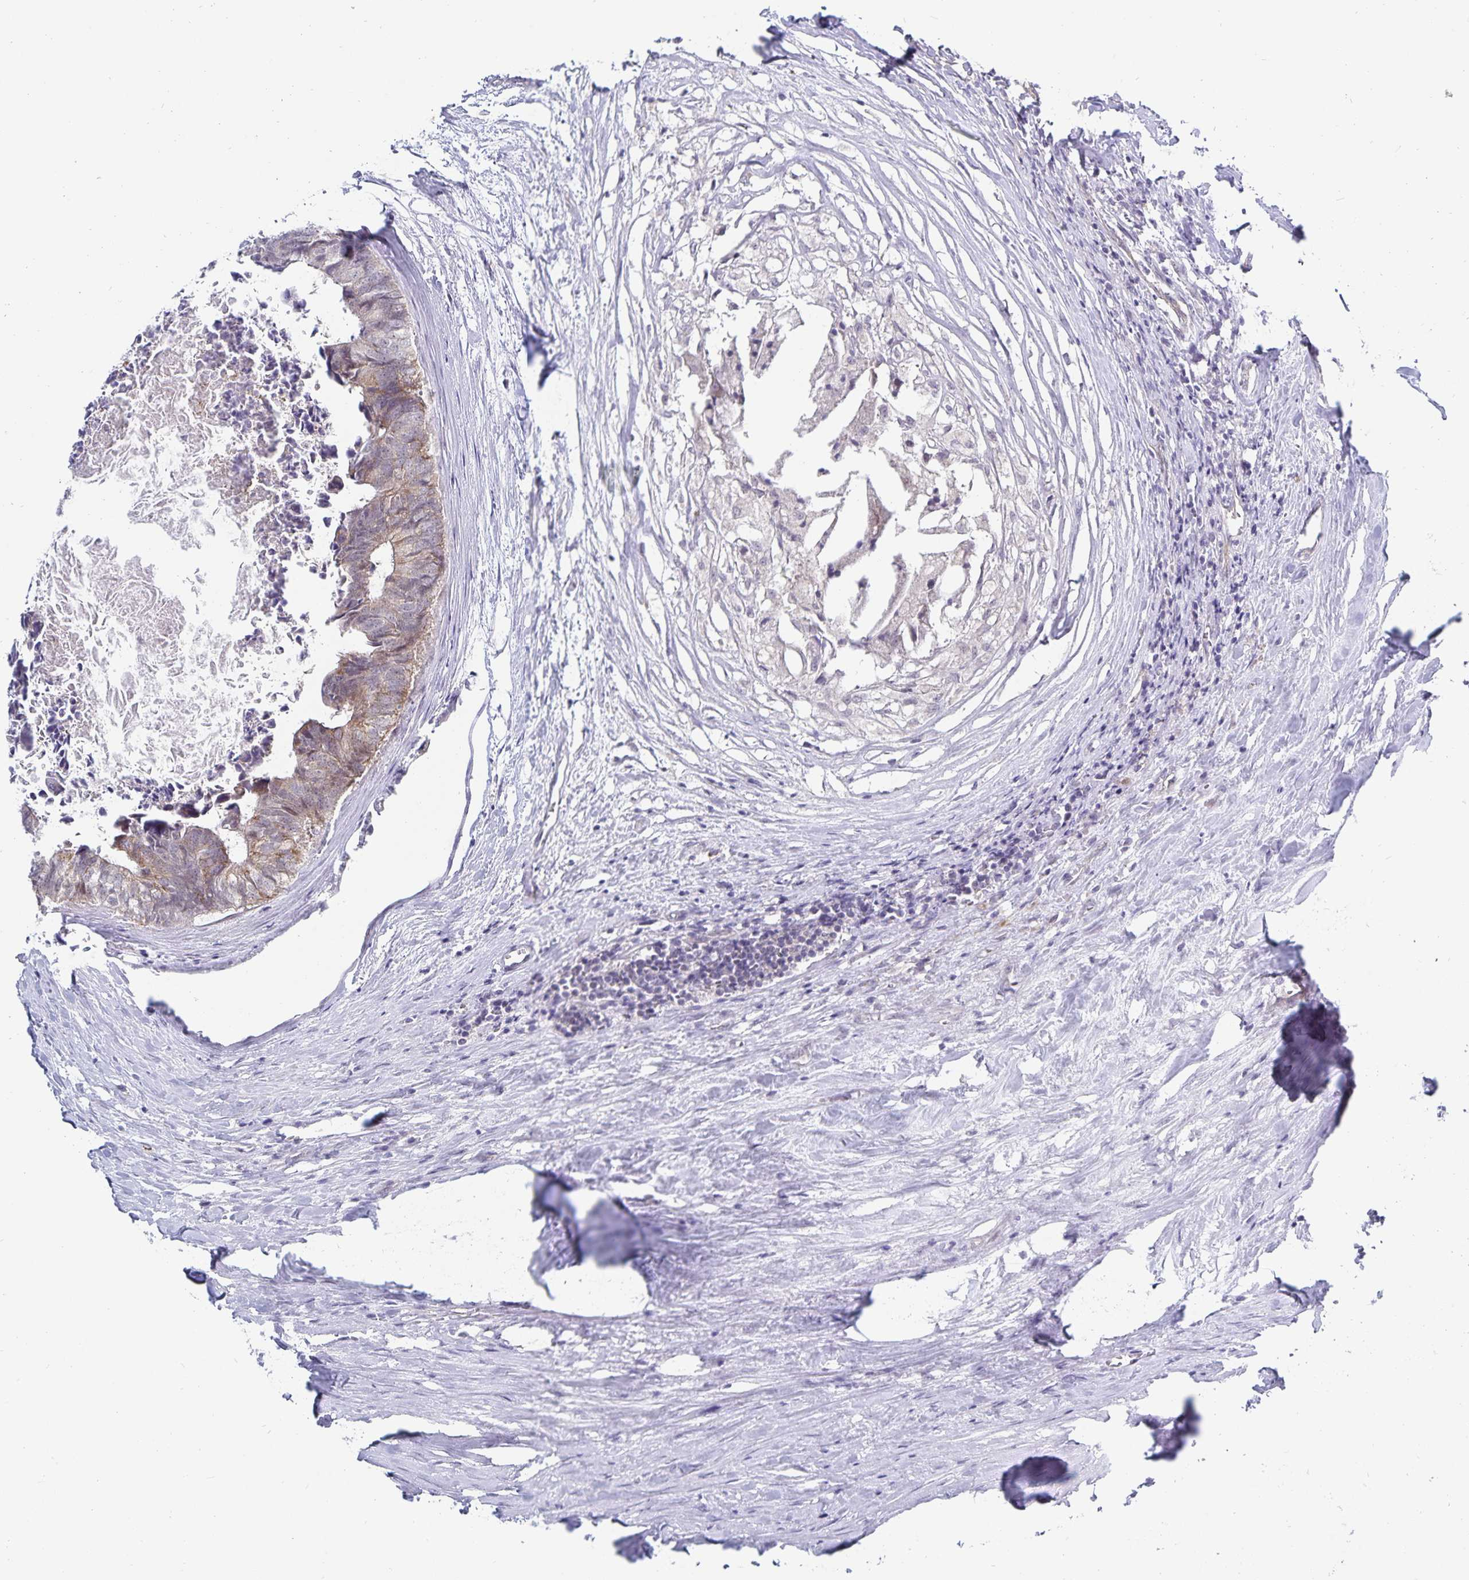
{"staining": {"intensity": "weak", "quantity": ">75%", "location": "cytoplasmic/membranous"}, "tissue": "colorectal cancer", "cell_type": "Tumor cells", "image_type": "cancer", "snomed": [{"axis": "morphology", "description": "Adenocarcinoma, NOS"}, {"axis": "topography", "description": "Colon"}, {"axis": "topography", "description": "Rectum"}], "caption": "IHC image of human colorectal cancer stained for a protein (brown), which displays low levels of weak cytoplasmic/membranous positivity in approximately >75% of tumor cells.", "gene": "CDKN2B", "patient": {"sex": "male", "age": 57}}